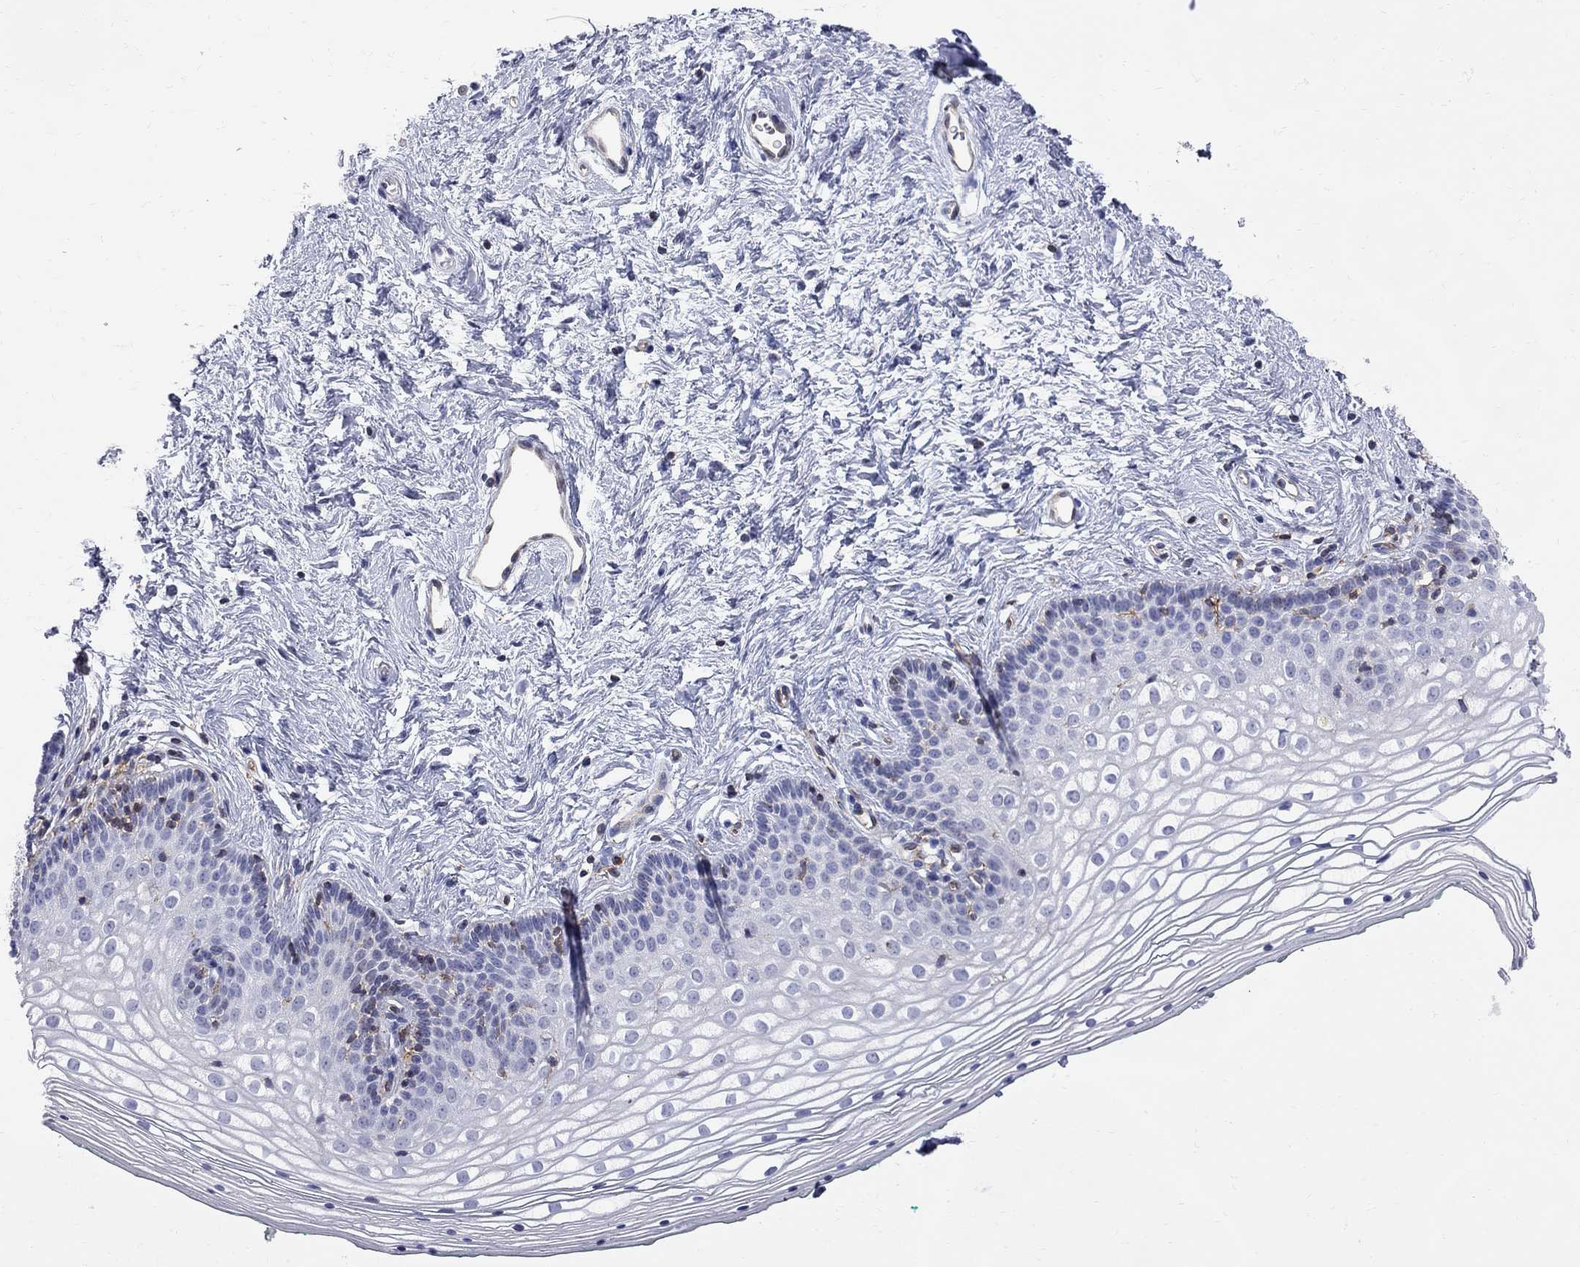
{"staining": {"intensity": "negative", "quantity": "none", "location": "none"}, "tissue": "vagina", "cell_type": "Squamous epithelial cells", "image_type": "normal", "snomed": [{"axis": "morphology", "description": "Normal tissue, NOS"}, {"axis": "topography", "description": "Vagina"}], "caption": "The image demonstrates no significant expression in squamous epithelial cells of vagina.", "gene": "ABI3", "patient": {"sex": "female", "age": 36}}